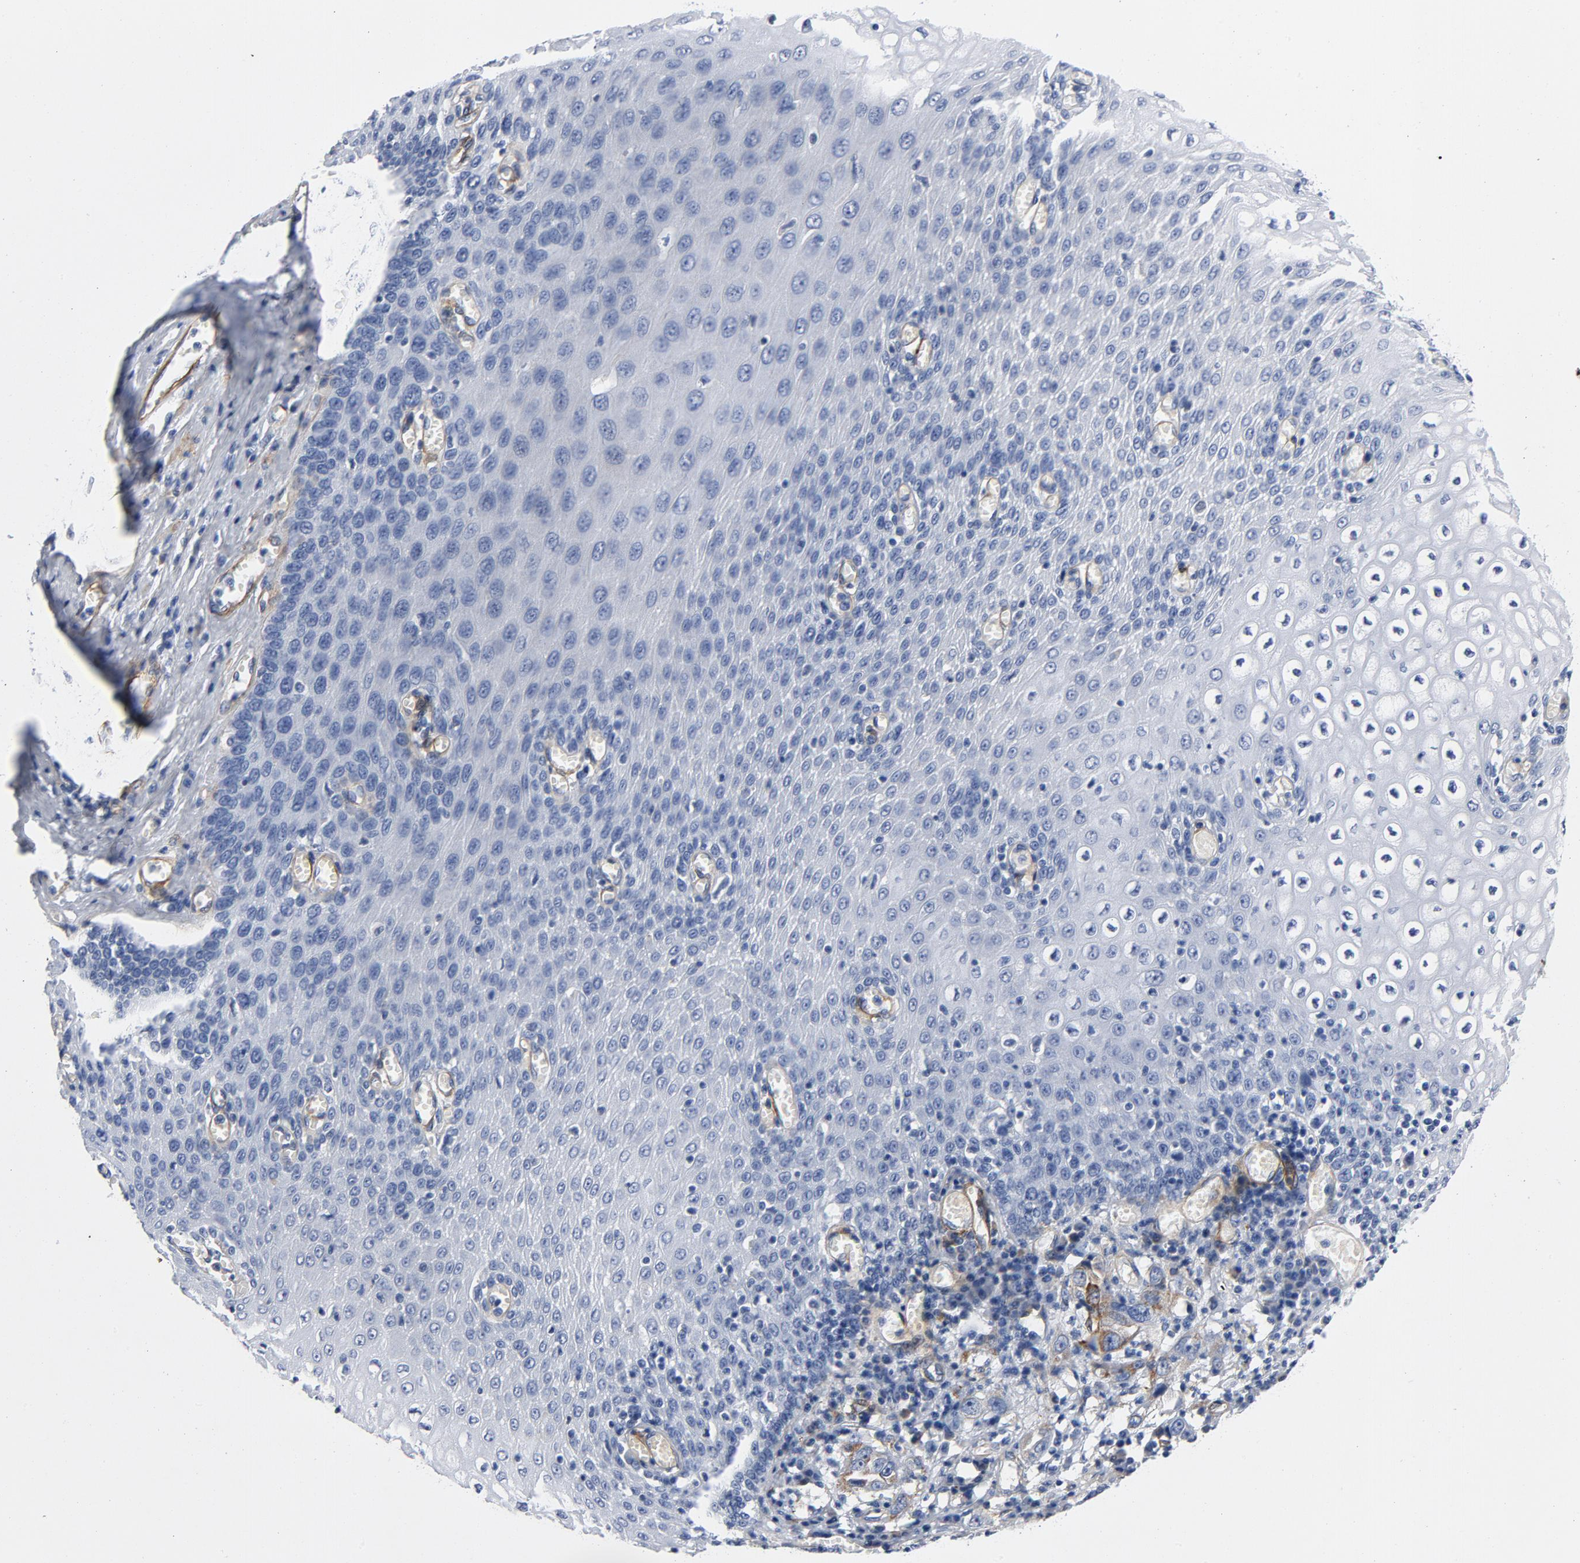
{"staining": {"intensity": "moderate", "quantity": "<25%", "location": "cytoplasmic/membranous"}, "tissue": "esophagus", "cell_type": "Squamous epithelial cells", "image_type": "normal", "snomed": [{"axis": "morphology", "description": "Normal tissue, NOS"}, {"axis": "topography", "description": "Esophagus"}], "caption": "Human esophagus stained for a protein (brown) exhibits moderate cytoplasmic/membranous positive positivity in approximately <25% of squamous epithelial cells.", "gene": "LAMC1", "patient": {"sex": "male", "age": 65}}